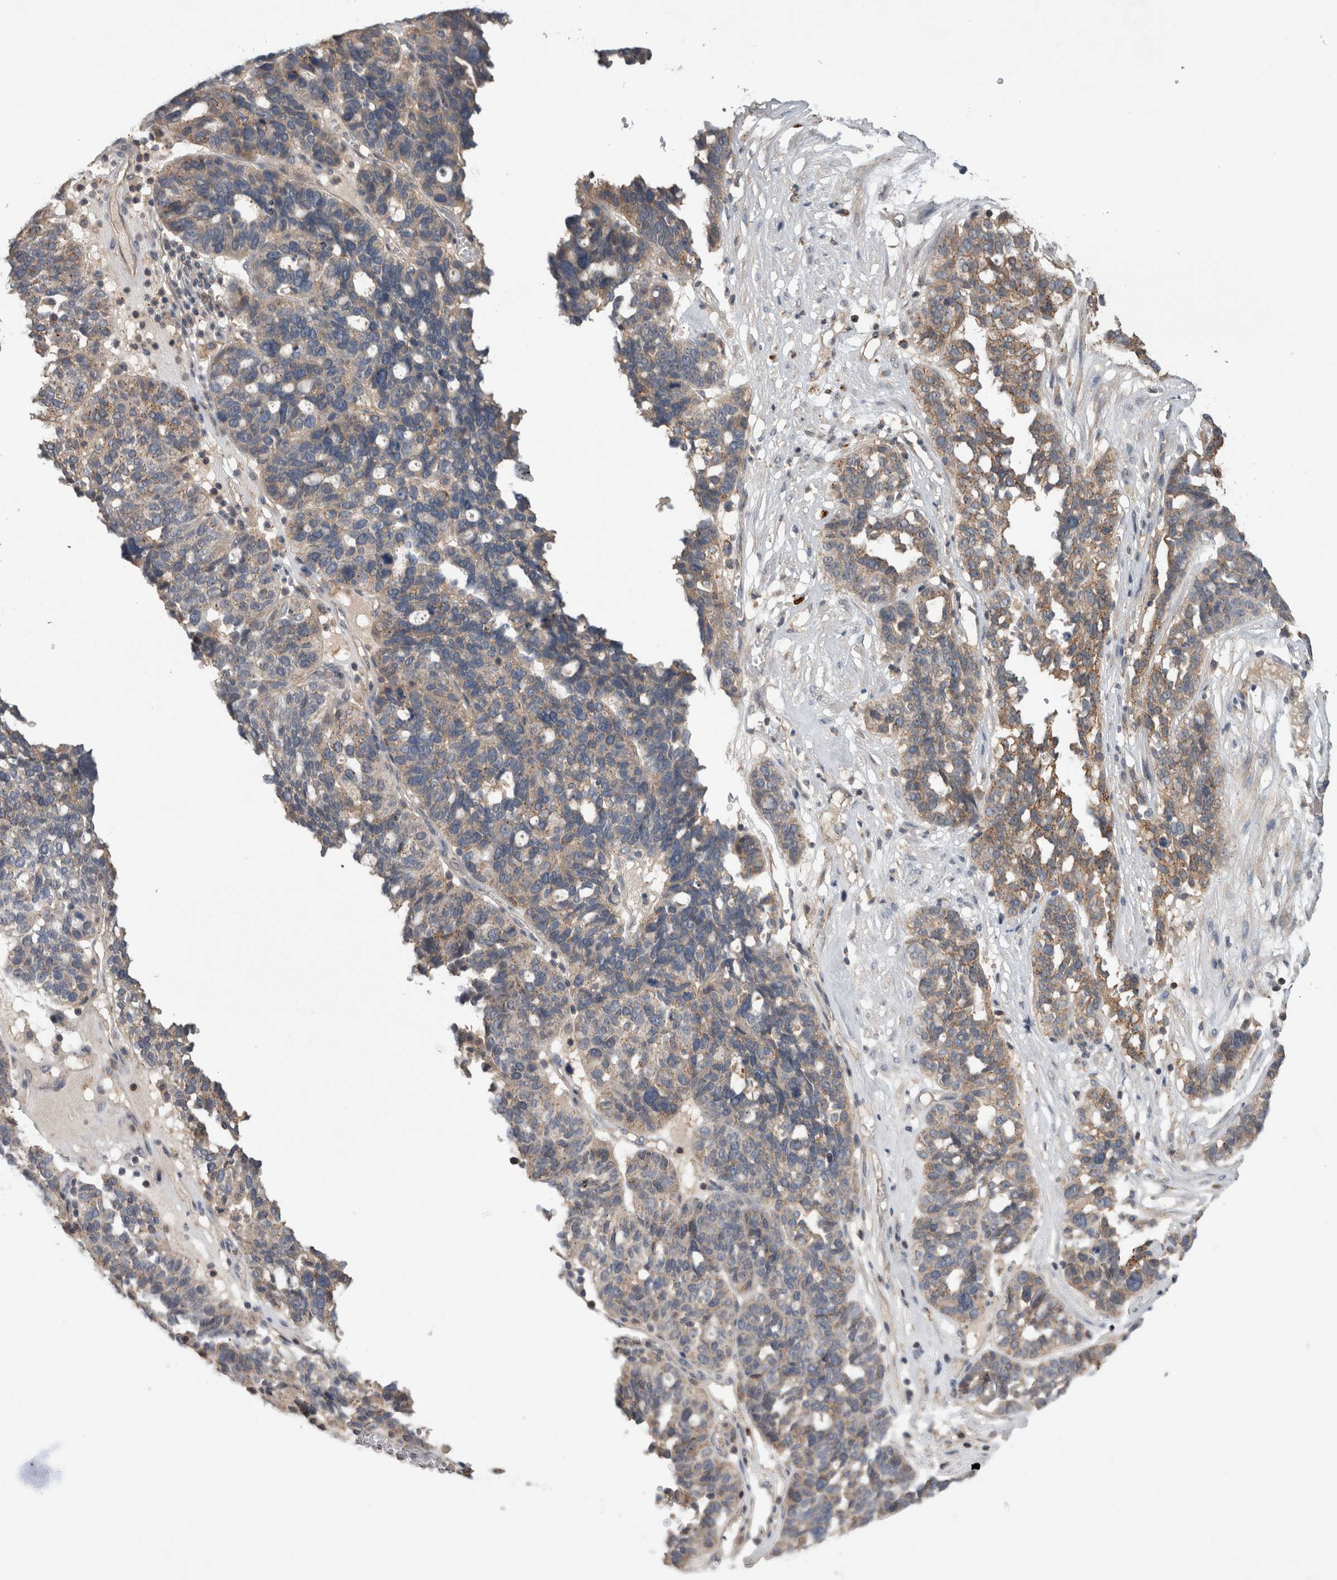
{"staining": {"intensity": "weak", "quantity": "25%-75%", "location": "cytoplasmic/membranous"}, "tissue": "ovarian cancer", "cell_type": "Tumor cells", "image_type": "cancer", "snomed": [{"axis": "morphology", "description": "Cystadenocarcinoma, serous, NOS"}, {"axis": "topography", "description": "Ovary"}], "caption": "Immunohistochemistry of ovarian serous cystadenocarcinoma displays low levels of weak cytoplasmic/membranous expression in approximately 25%-75% of tumor cells.", "gene": "TARBP1", "patient": {"sex": "female", "age": 59}}